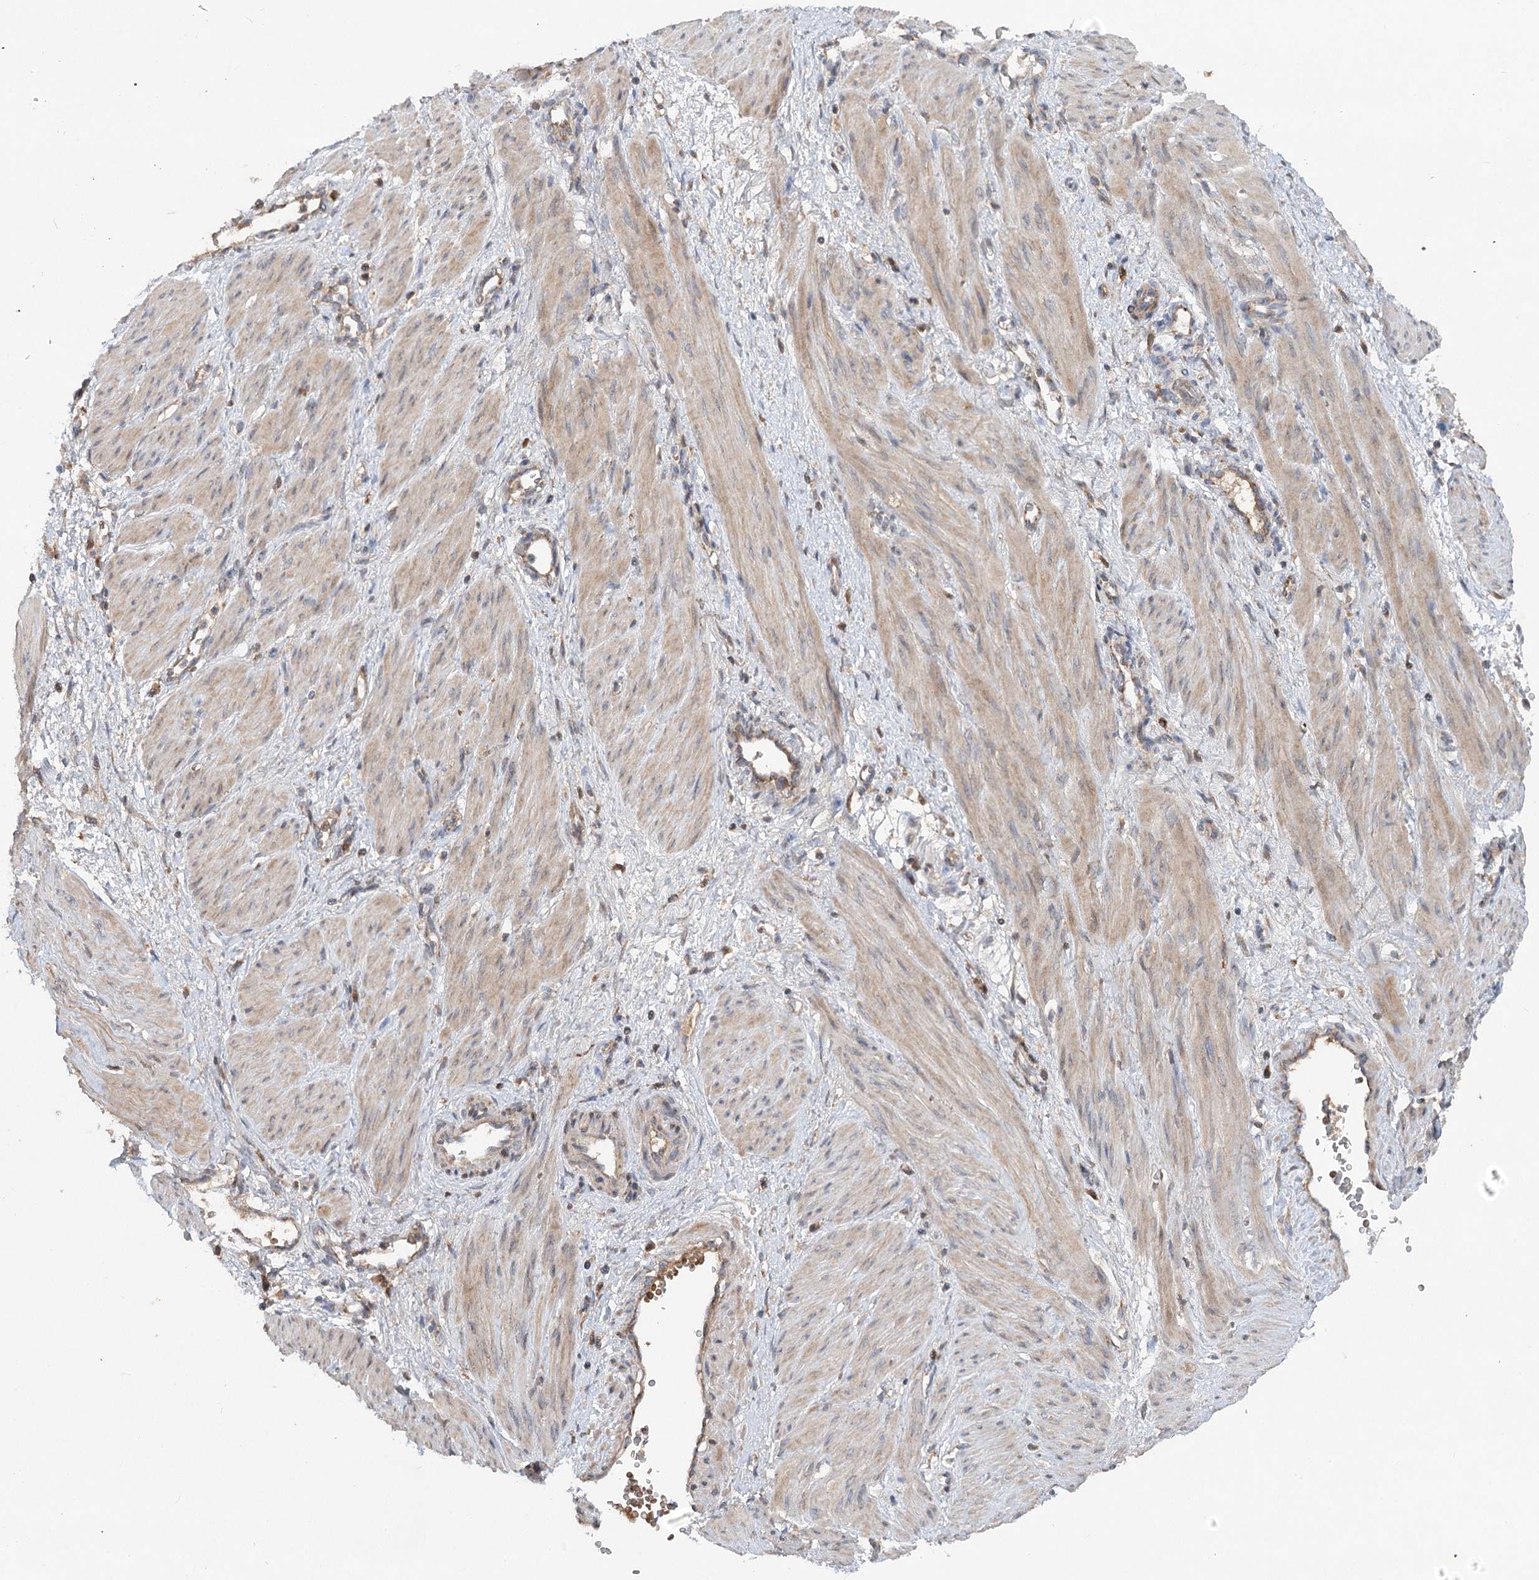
{"staining": {"intensity": "weak", "quantity": "25%-75%", "location": "cytoplasmic/membranous"}, "tissue": "smooth muscle", "cell_type": "Smooth muscle cells", "image_type": "normal", "snomed": [{"axis": "morphology", "description": "Normal tissue, NOS"}, {"axis": "topography", "description": "Endometrium"}], "caption": "IHC of normal human smooth muscle shows low levels of weak cytoplasmic/membranous staining in approximately 25%-75% of smooth muscle cells. The protein of interest is stained brown, and the nuclei are stained in blue (DAB (3,3'-diaminobenzidine) IHC with brightfield microscopy, high magnification).", "gene": "PYROXD2", "patient": {"sex": "female", "age": 33}}